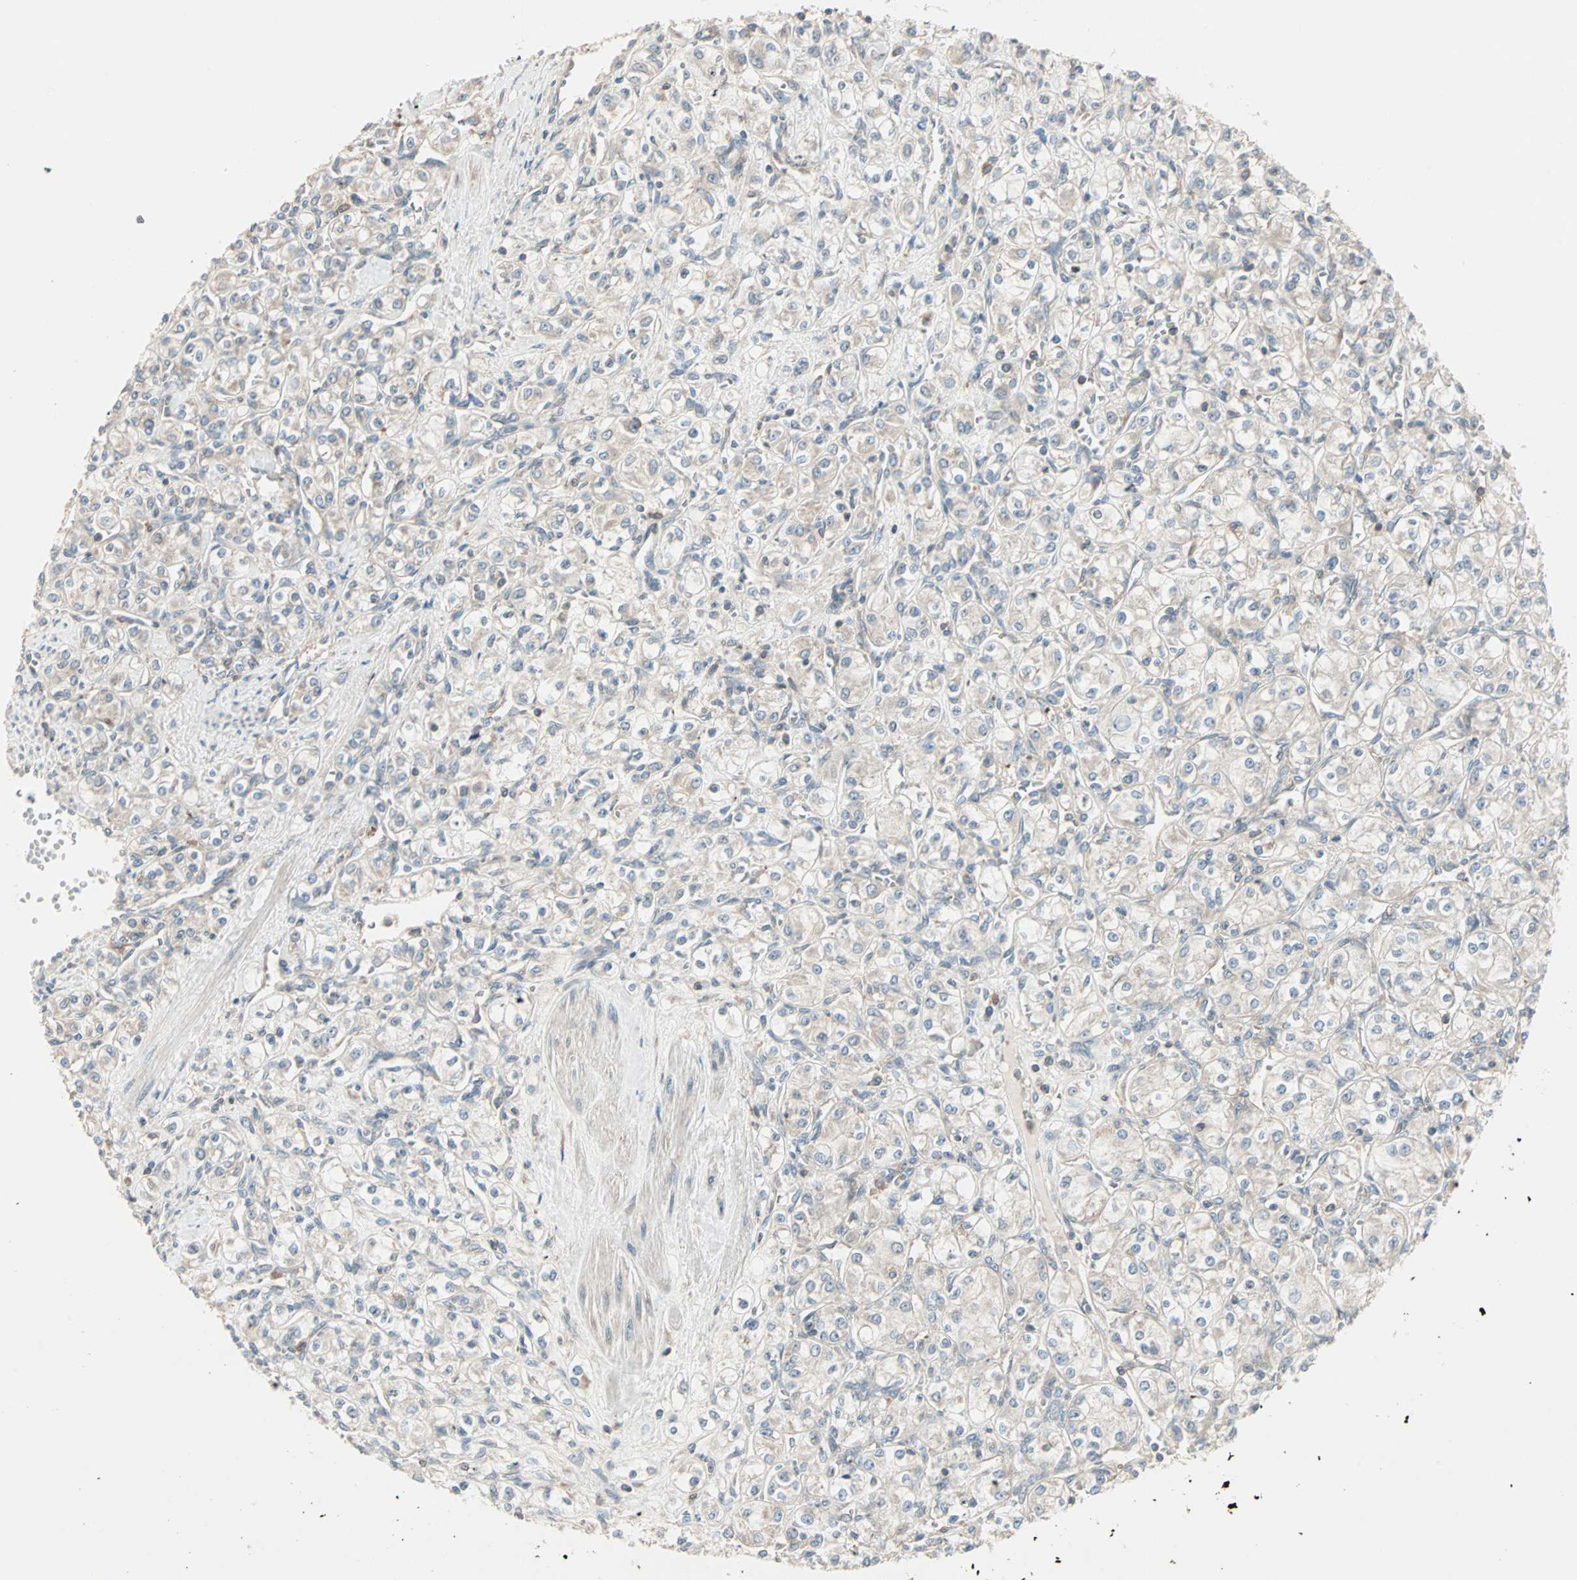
{"staining": {"intensity": "weak", "quantity": ">75%", "location": "cytoplasmic/membranous"}, "tissue": "renal cancer", "cell_type": "Tumor cells", "image_type": "cancer", "snomed": [{"axis": "morphology", "description": "Adenocarcinoma, NOS"}, {"axis": "topography", "description": "Kidney"}], "caption": "Protein analysis of renal cancer tissue demonstrates weak cytoplasmic/membranous staining in approximately >75% of tumor cells.", "gene": "ZFP36", "patient": {"sex": "male", "age": 77}}